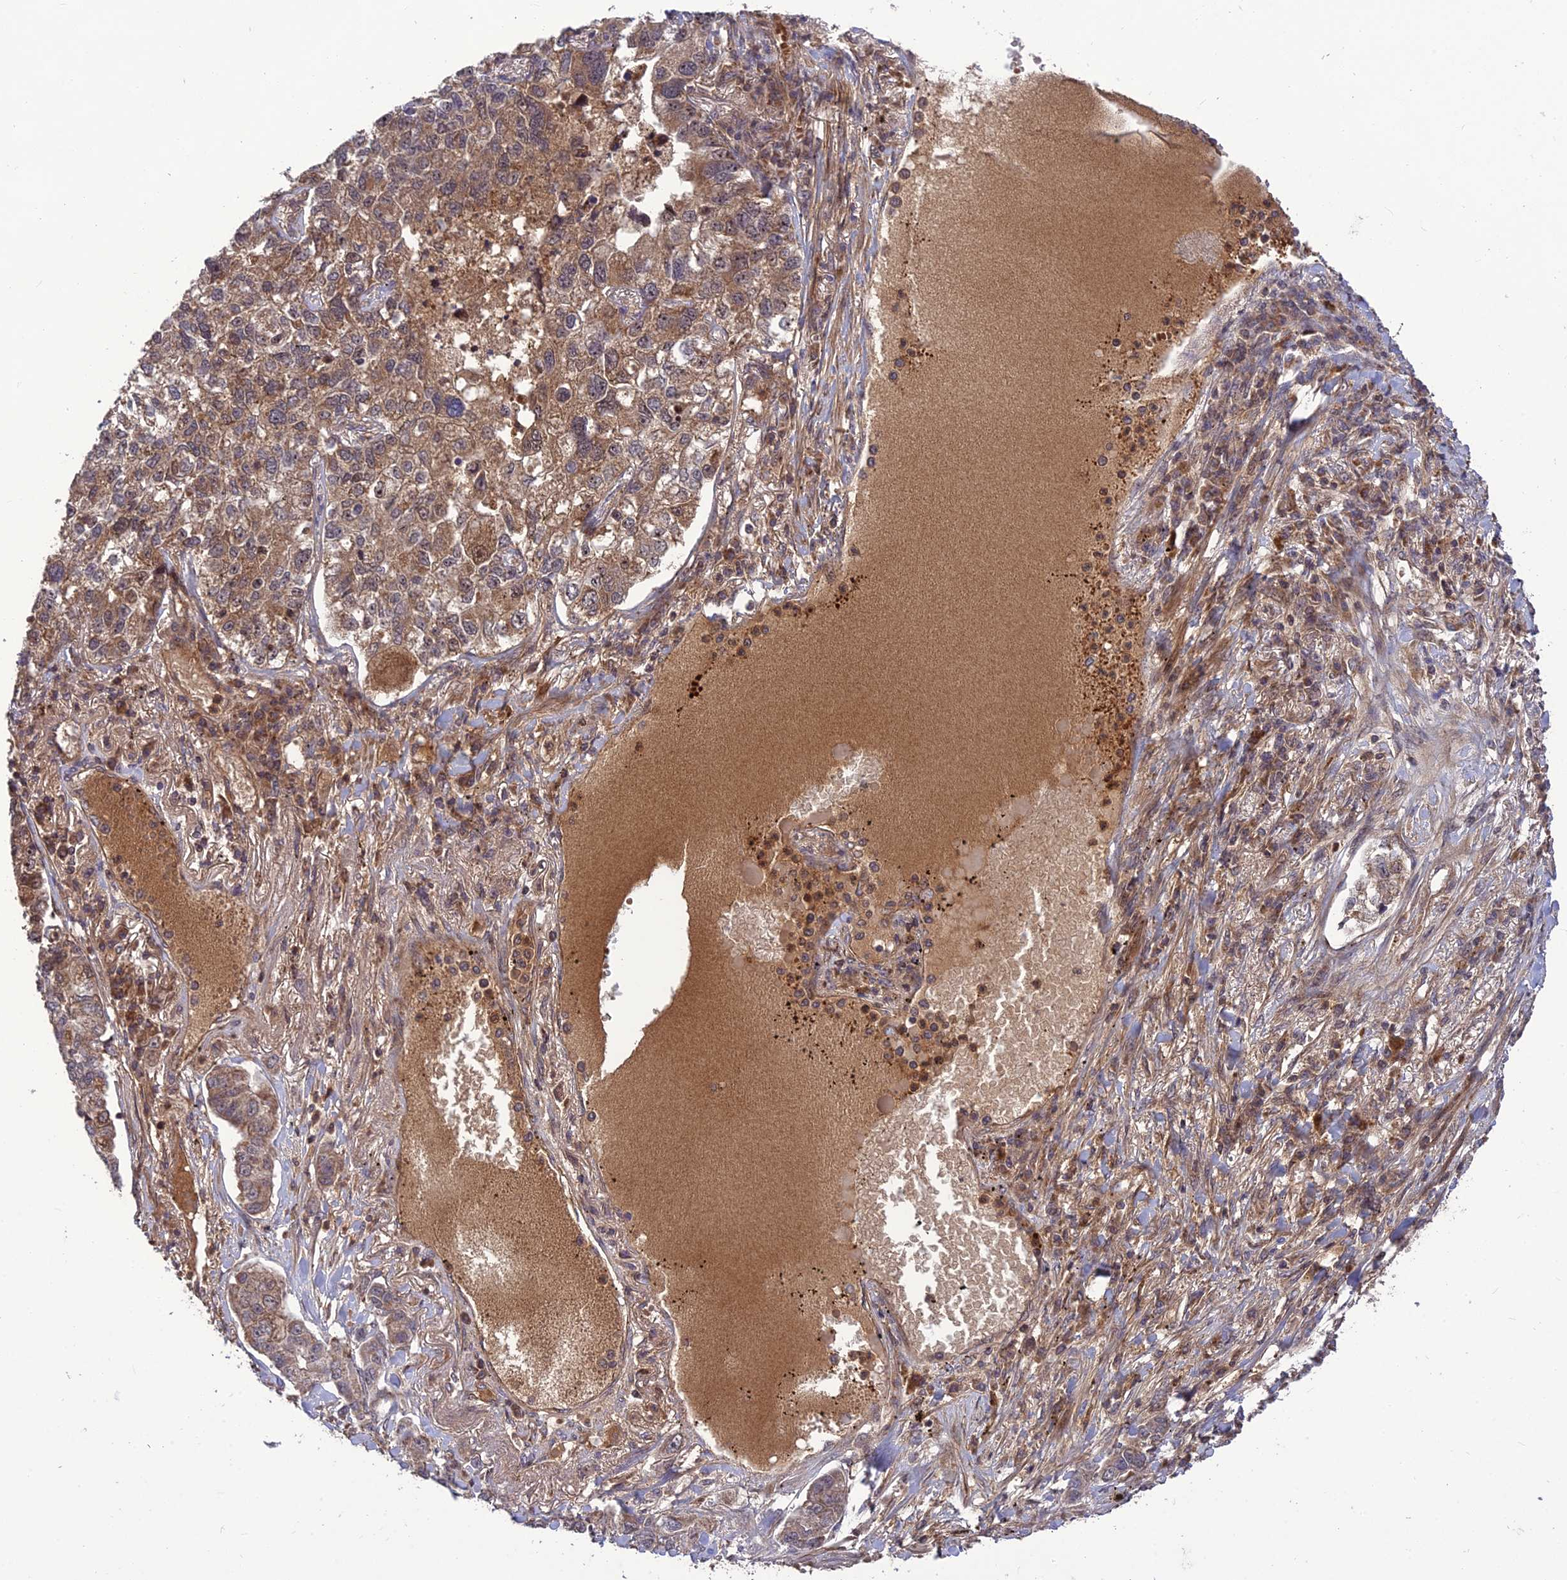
{"staining": {"intensity": "moderate", "quantity": "25%-75%", "location": "cytoplasmic/membranous,nuclear"}, "tissue": "lung cancer", "cell_type": "Tumor cells", "image_type": "cancer", "snomed": [{"axis": "morphology", "description": "Adenocarcinoma, NOS"}, {"axis": "topography", "description": "Lung"}], "caption": "High-magnification brightfield microscopy of lung adenocarcinoma stained with DAB (brown) and counterstained with hematoxylin (blue). tumor cells exhibit moderate cytoplasmic/membranous and nuclear staining is identified in about25%-75% of cells.", "gene": "NDUFC1", "patient": {"sex": "male", "age": 49}}